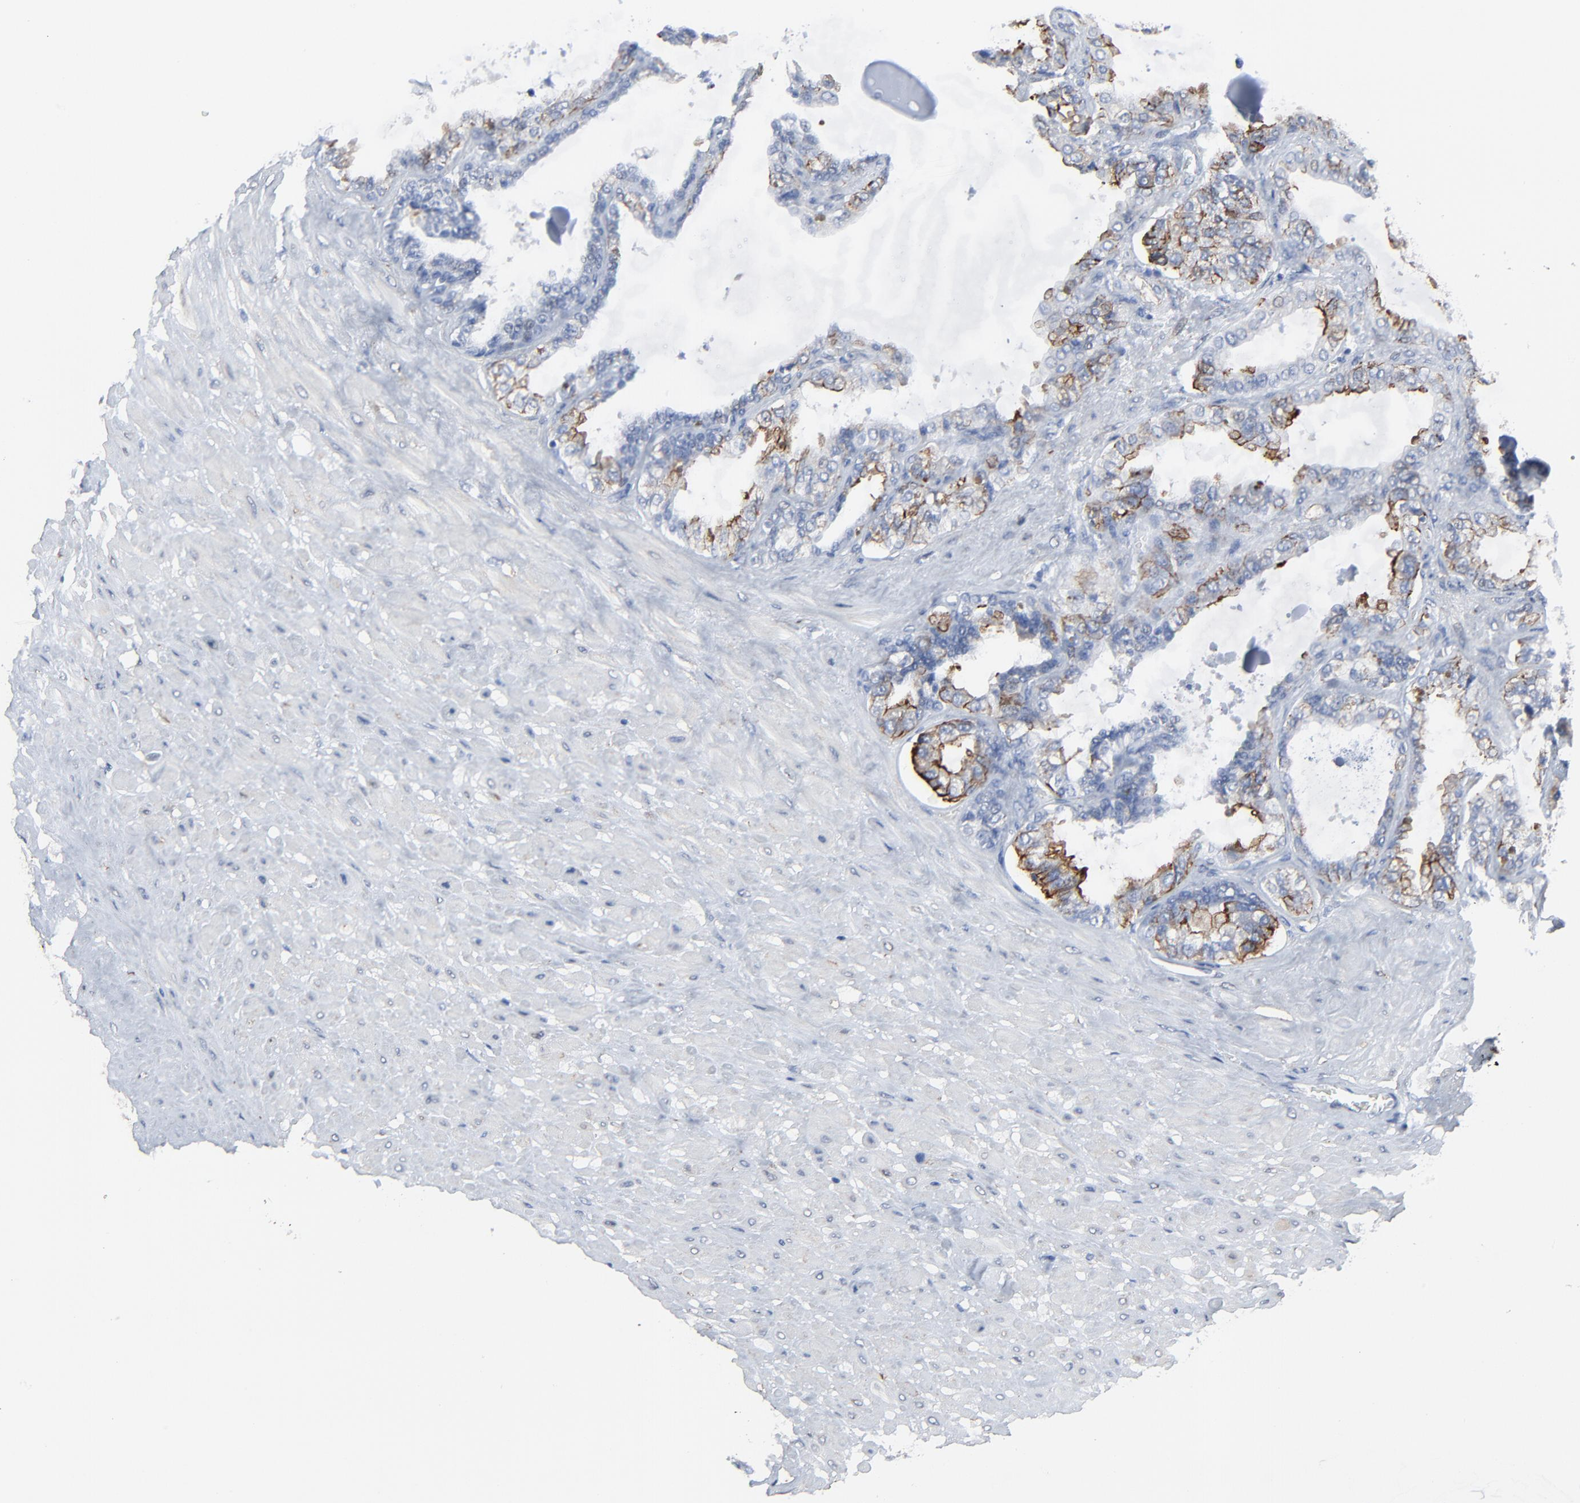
{"staining": {"intensity": "moderate", "quantity": "25%-75%", "location": "cytoplasmic/membranous"}, "tissue": "seminal vesicle", "cell_type": "Glandular cells", "image_type": "normal", "snomed": [{"axis": "morphology", "description": "Normal tissue, NOS"}, {"axis": "morphology", "description": "Inflammation, NOS"}, {"axis": "topography", "description": "Urinary bladder"}, {"axis": "topography", "description": "Prostate"}, {"axis": "topography", "description": "Seminal veicle"}], "caption": "Protein expression analysis of benign human seminal vesicle reveals moderate cytoplasmic/membranous staining in about 25%-75% of glandular cells. (IHC, brightfield microscopy, high magnification).", "gene": "BIRC3", "patient": {"sex": "male", "age": 82}}